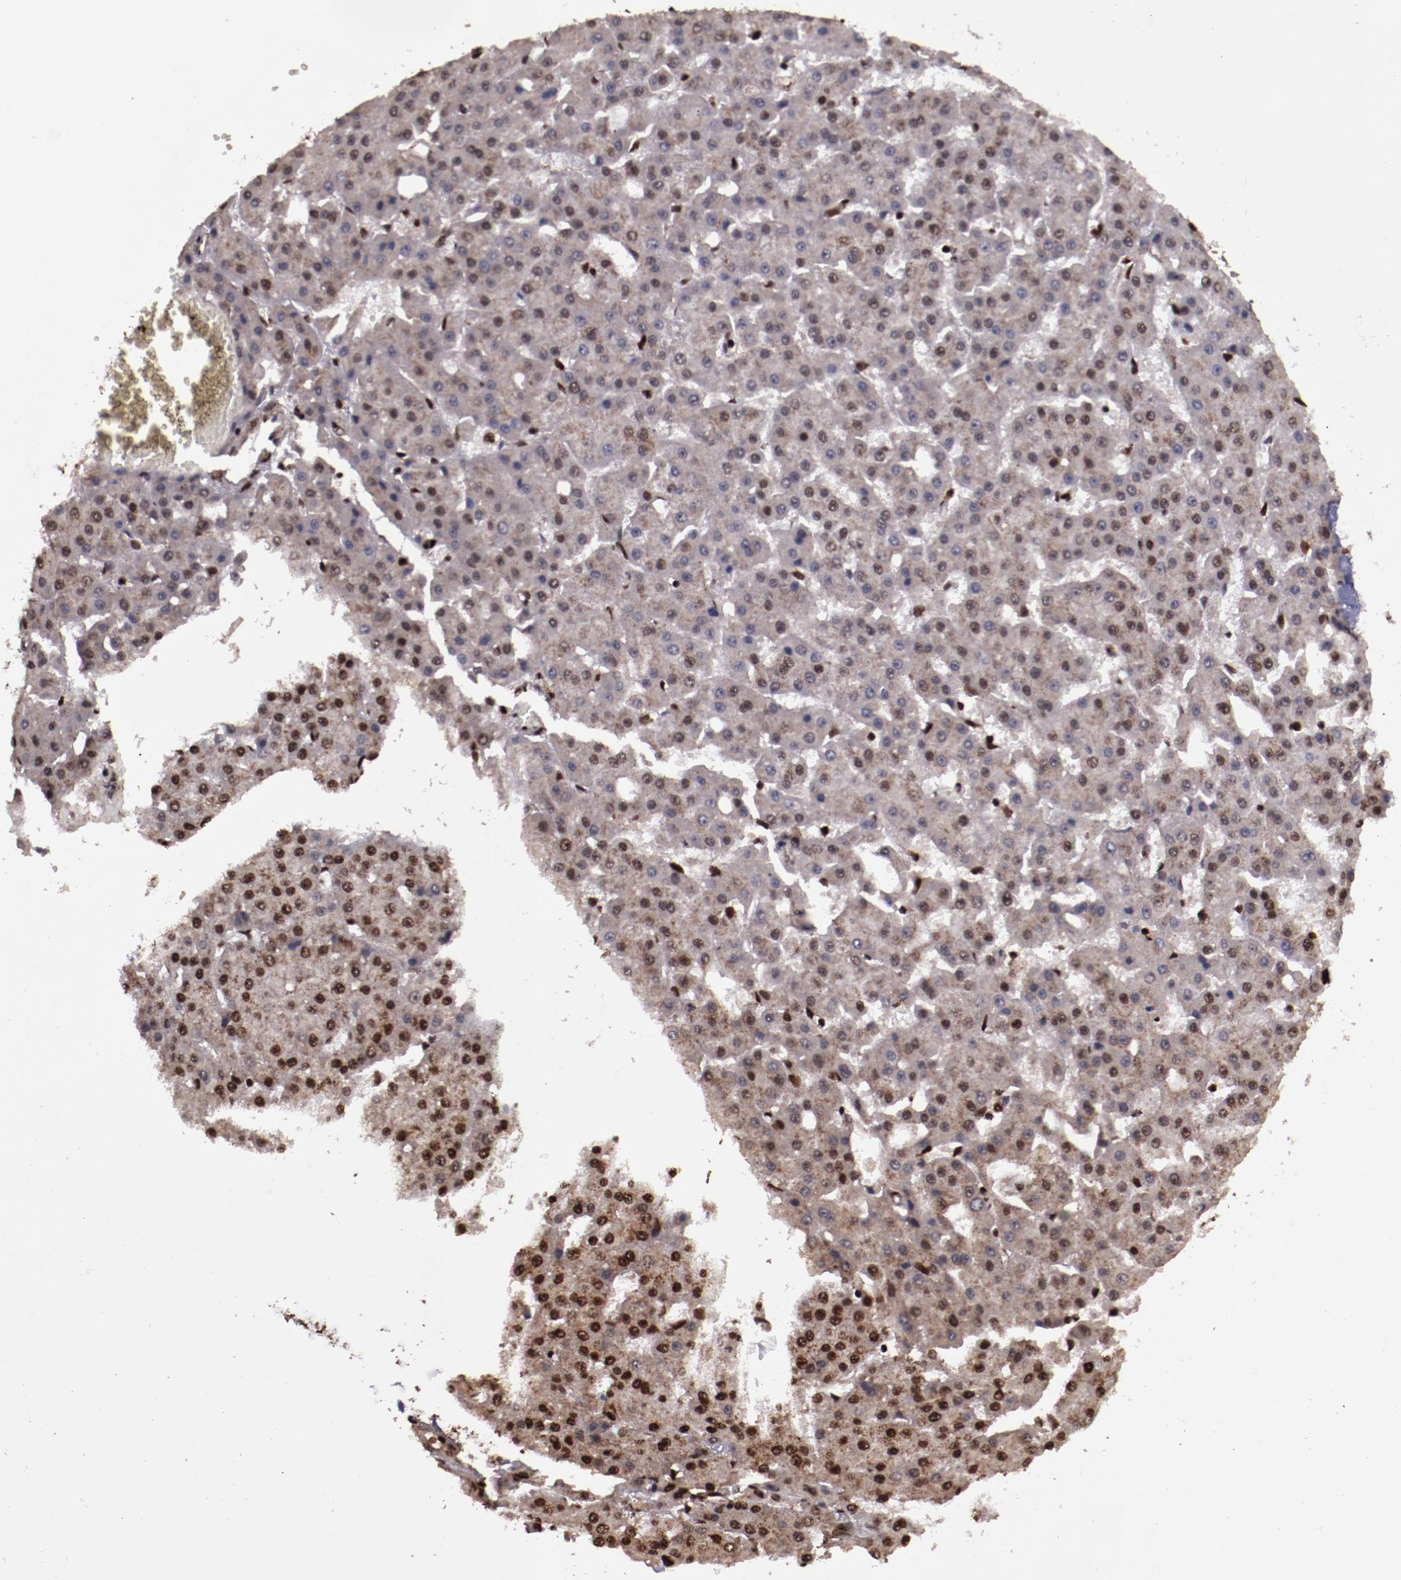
{"staining": {"intensity": "moderate", "quantity": ">75%", "location": "cytoplasmic/membranous,nuclear"}, "tissue": "liver cancer", "cell_type": "Tumor cells", "image_type": "cancer", "snomed": [{"axis": "morphology", "description": "Carcinoma, Hepatocellular, NOS"}, {"axis": "topography", "description": "Liver"}], "caption": "Protein staining displays moderate cytoplasmic/membranous and nuclear staining in approximately >75% of tumor cells in hepatocellular carcinoma (liver).", "gene": "SNW1", "patient": {"sex": "male", "age": 47}}